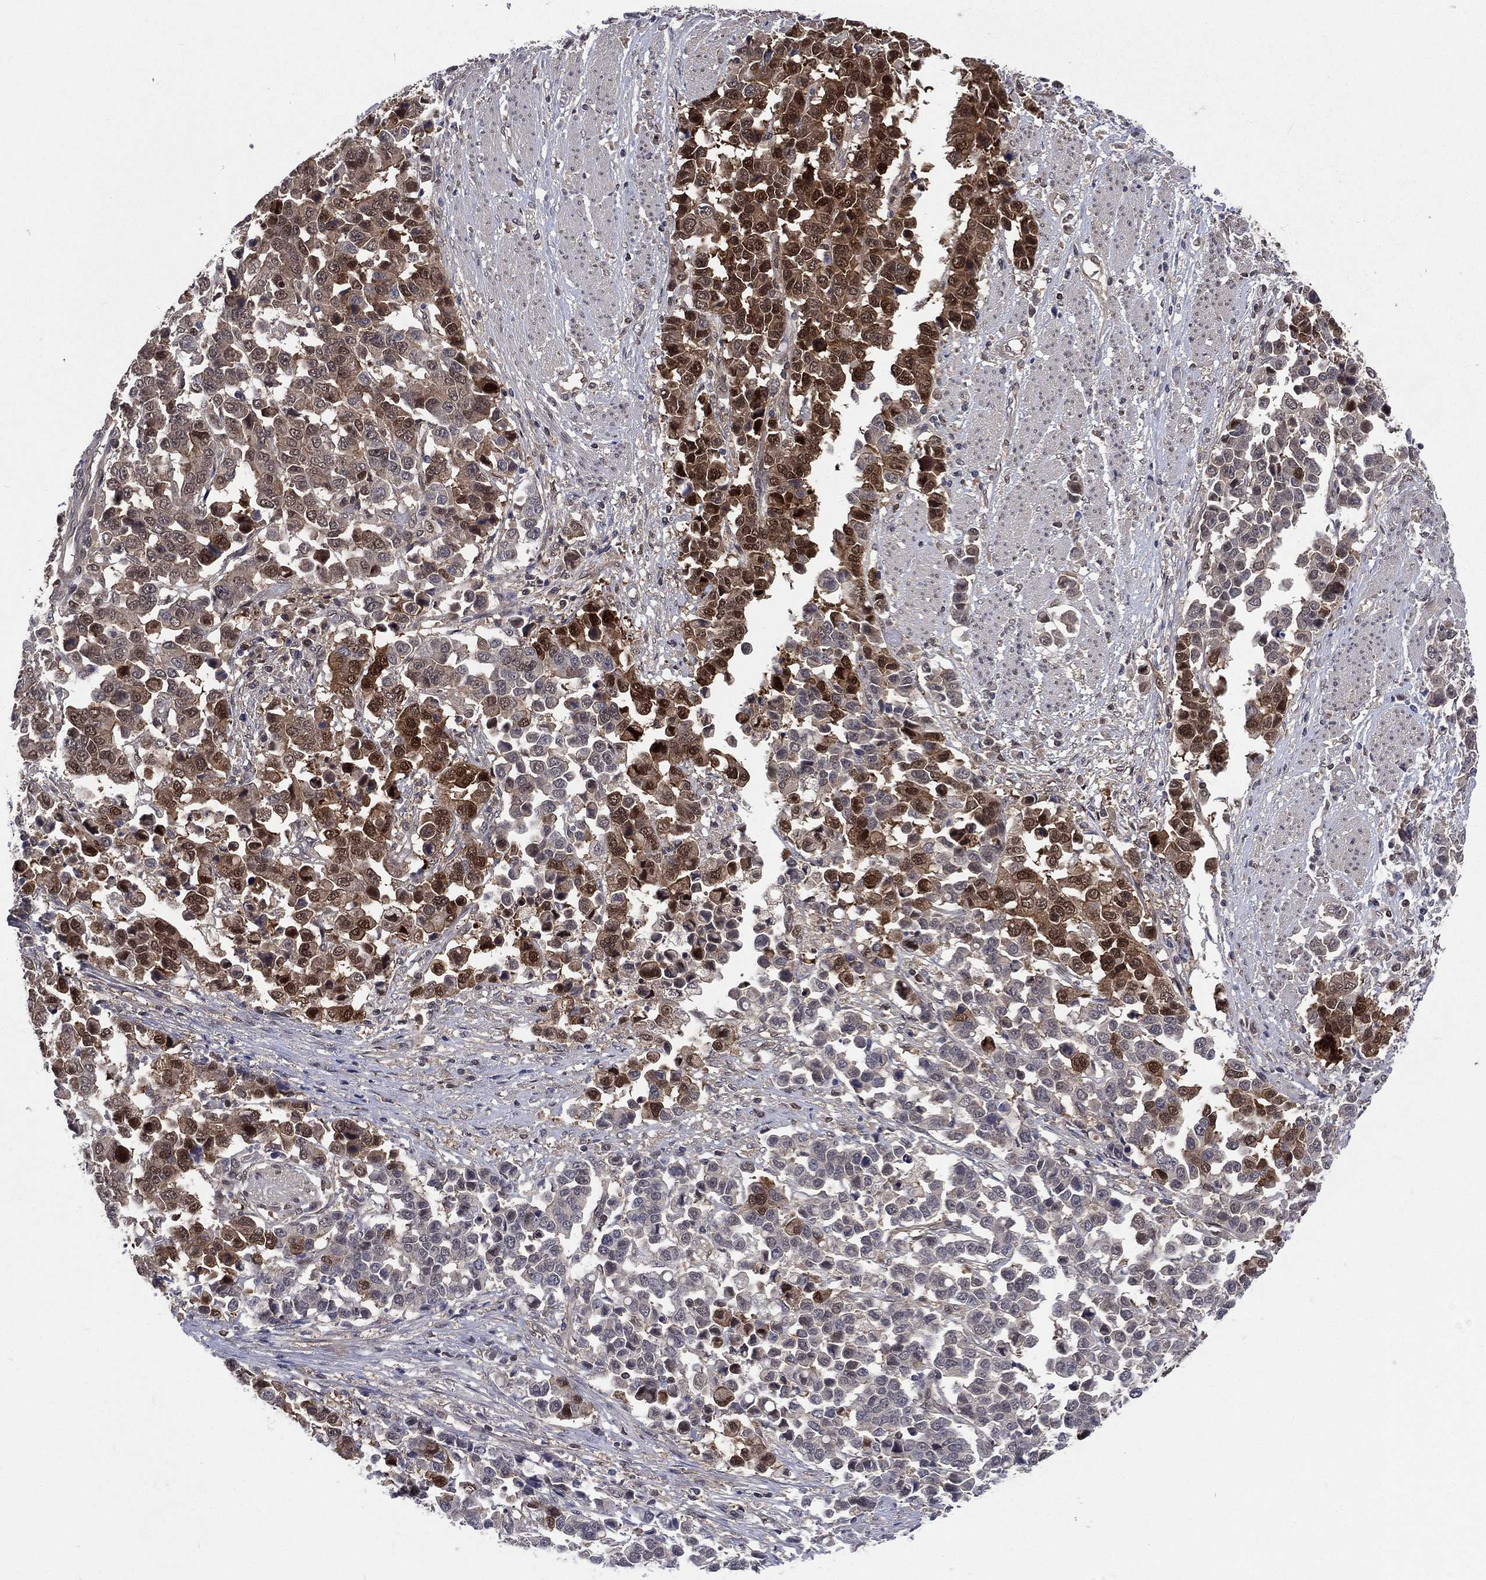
{"staining": {"intensity": "strong", "quantity": "25%-75%", "location": "cytoplasmic/membranous,nuclear"}, "tissue": "stomach cancer", "cell_type": "Tumor cells", "image_type": "cancer", "snomed": [{"axis": "morphology", "description": "Adenocarcinoma, NOS"}, {"axis": "topography", "description": "Stomach, upper"}], "caption": "IHC of adenocarcinoma (stomach) demonstrates high levels of strong cytoplasmic/membranous and nuclear expression in about 25%-75% of tumor cells.", "gene": "MTAP", "patient": {"sex": "male", "age": 69}}